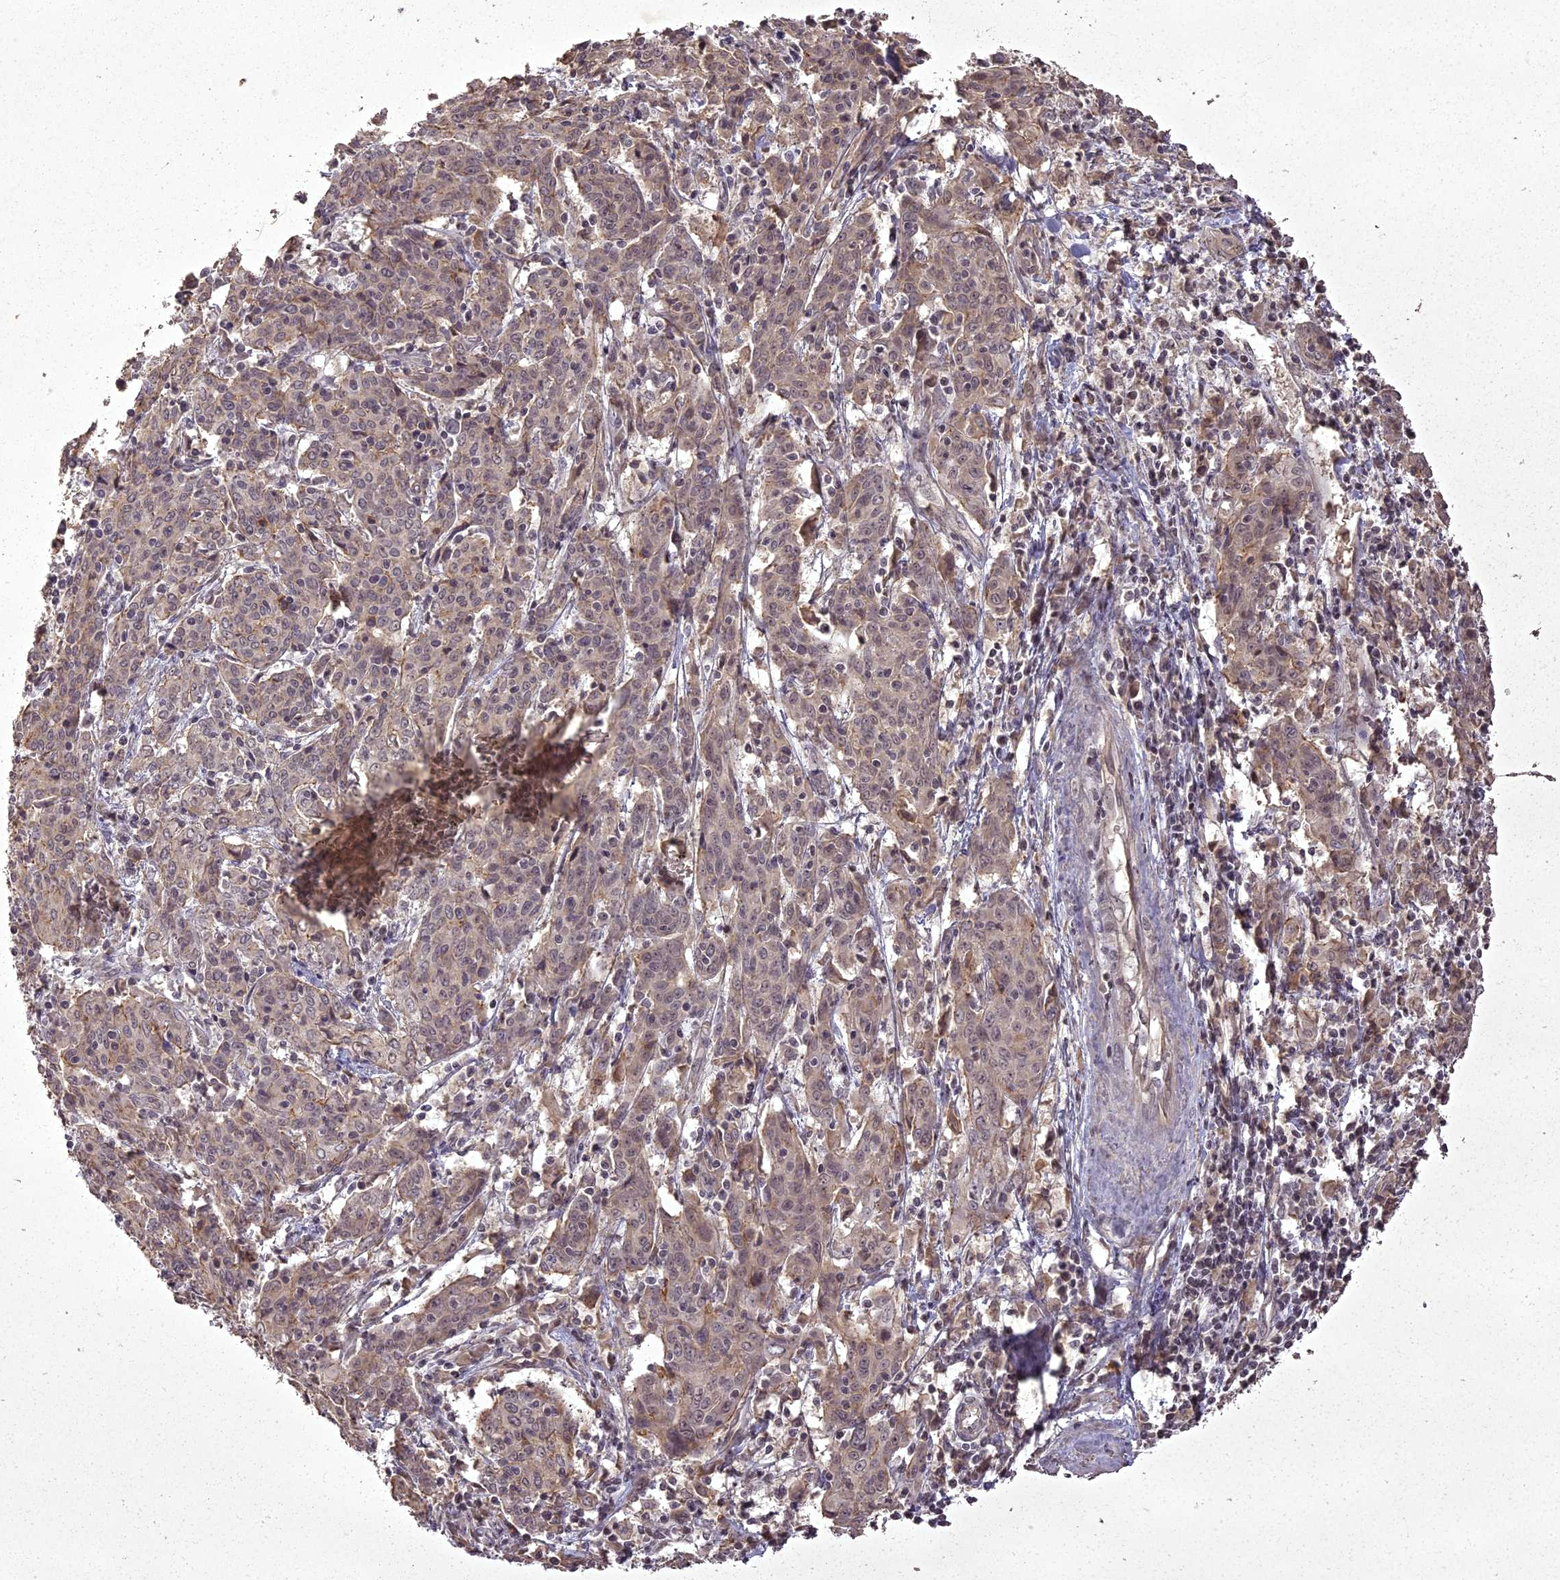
{"staining": {"intensity": "weak", "quantity": "<25%", "location": "cytoplasmic/membranous"}, "tissue": "cervical cancer", "cell_type": "Tumor cells", "image_type": "cancer", "snomed": [{"axis": "morphology", "description": "Squamous cell carcinoma, NOS"}, {"axis": "topography", "description": "Cervix"}], "caption": "A micrograph of human squamous cell carcinoma (cervical) is negative for staining in tumor cells.", "gene": "ING5", "patient": {"sex": "female", "age": 67}}